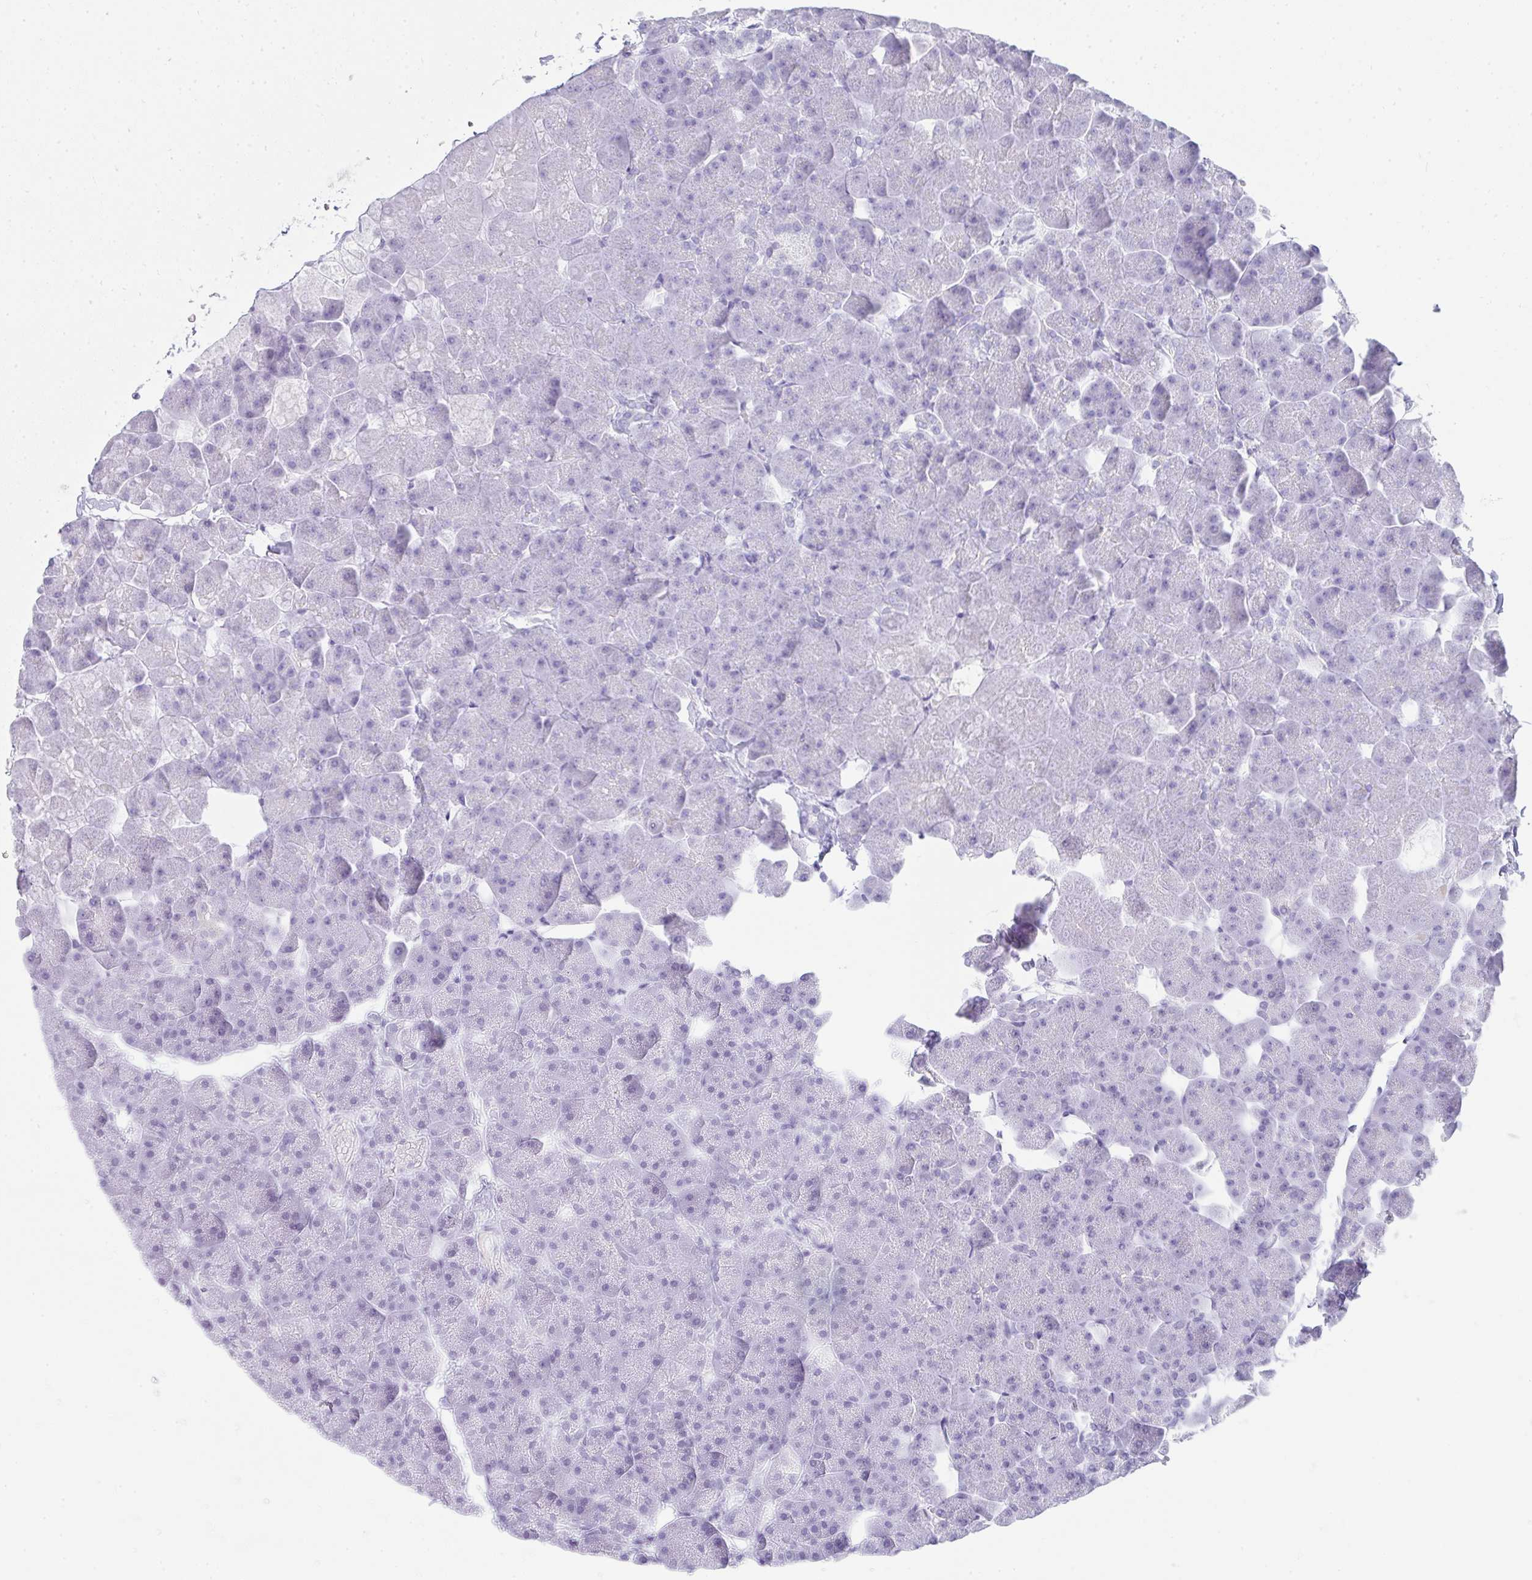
{"staining": {"intensity": "negative", "quantity": "none", "location": "none"}, "tissue": "pancreas", "cell_type": "Exocrine glandular cells", "image_type": "normal", "snomed": [{"axis": "morphology", "description": "Normal tissue, NOS"}, {"axis": "topography", "description": "Pancreas"}], "caption": "A high-resolution histopathology image shows immunohistochemistry (IHC) staining of normal pancreas, which reveals no significant positivity in exocrine glandular cells. Nuclei are stained in blue.", "gene": "RLF", "patient": {"sex": "male", "age": 35}}